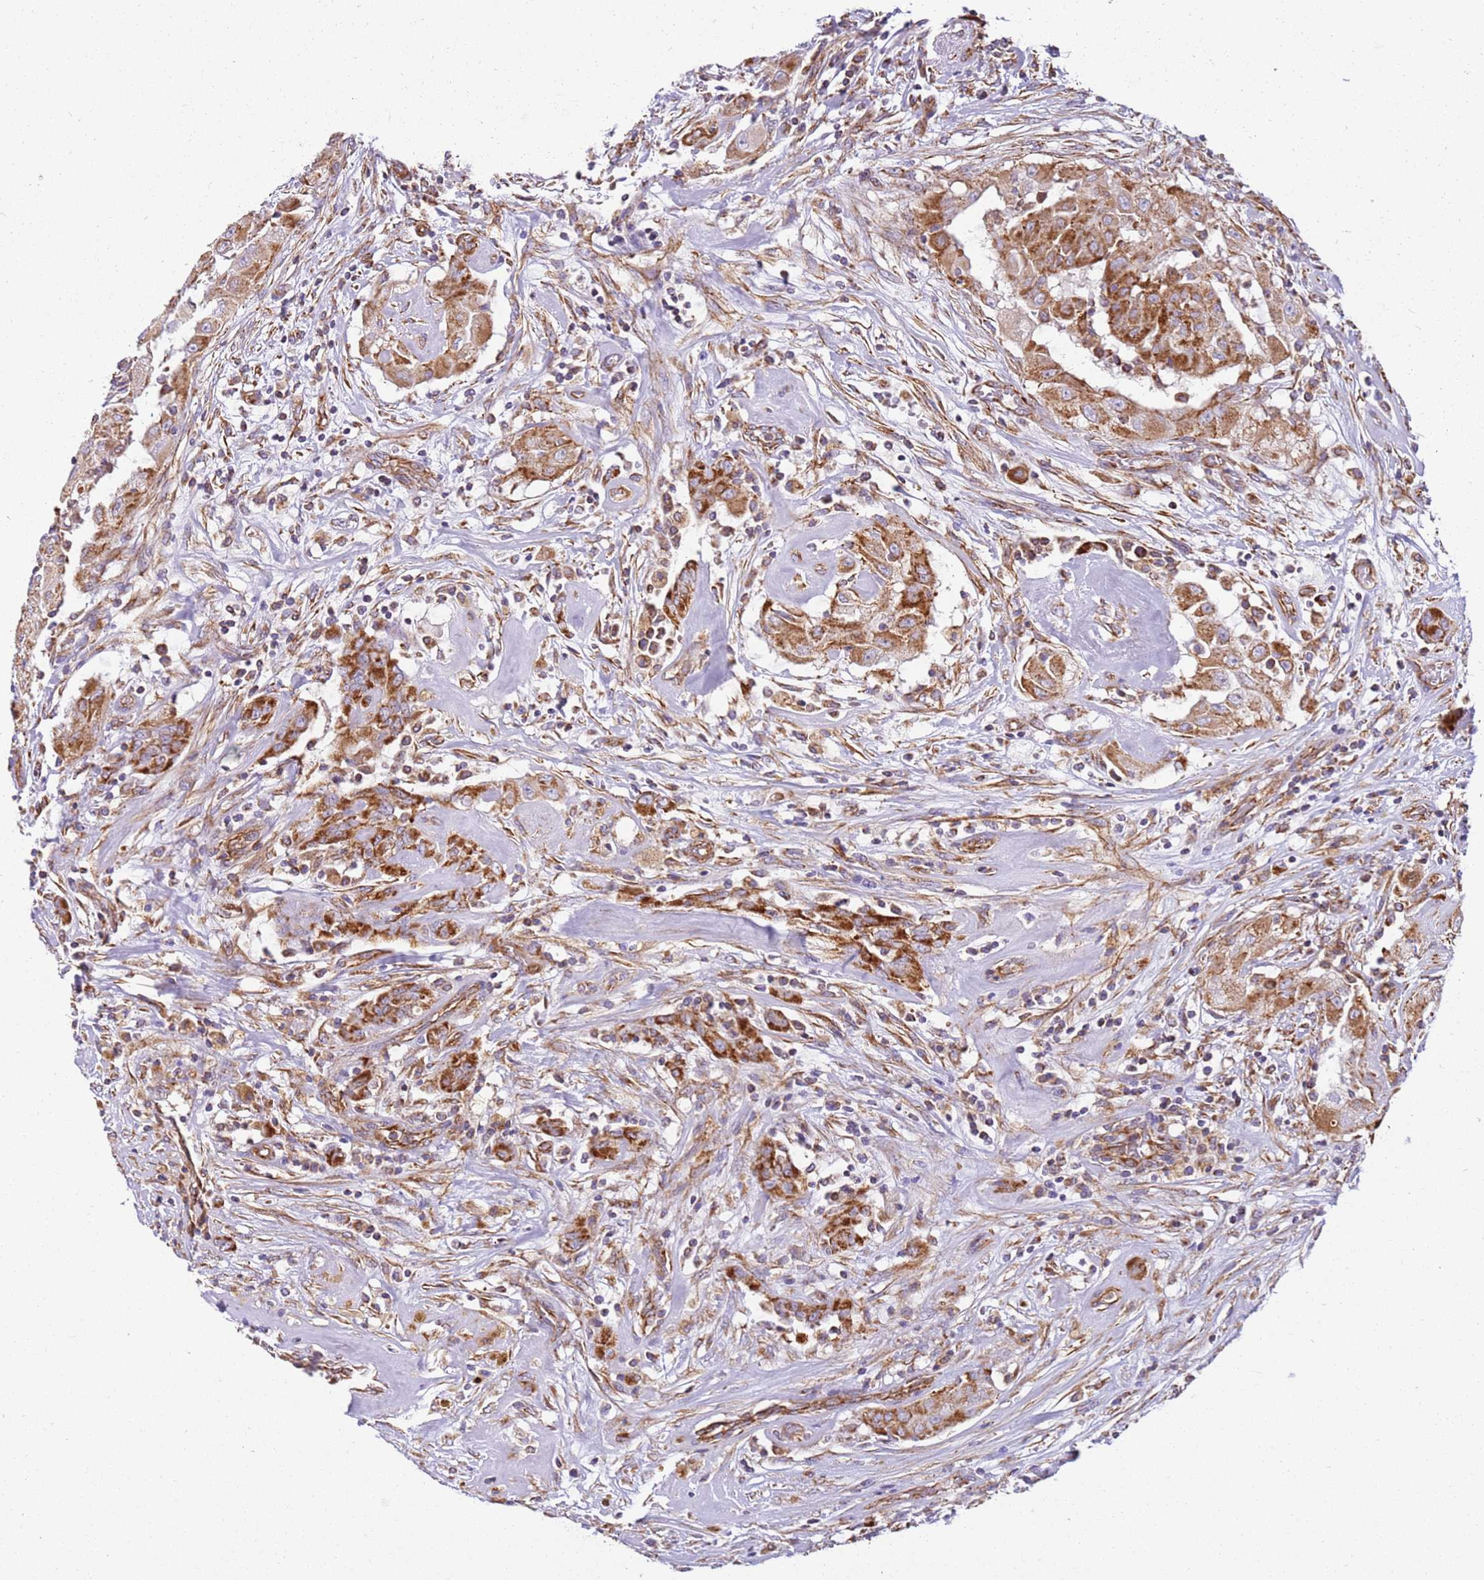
{"staining": {"intensity": "strong", "quantity": ">75%", "location": "cytoplasmic/membranous"}, "tissue": "thyroid cancer", "cell_type": "Tumor cells", "image_type": "cancer", "snomed": [{"axis": "morphology", "description": "Papillary adenocarcinoma, NOS"}, {"axis": "topography", "description": "Thyroid gland"}], "caption": "This histopathology image demonstrates papillary adenocarcinoma (thyroid) stained with immunohistochemistry (IHC) to label a protein in brown. The cytoplasmic/membranous of tumor cells show strong positivity for the protein. Nuclei are counter-stained blue.", "gene": "MRPL20", "patient": {"sex": "female", "age": 59}}